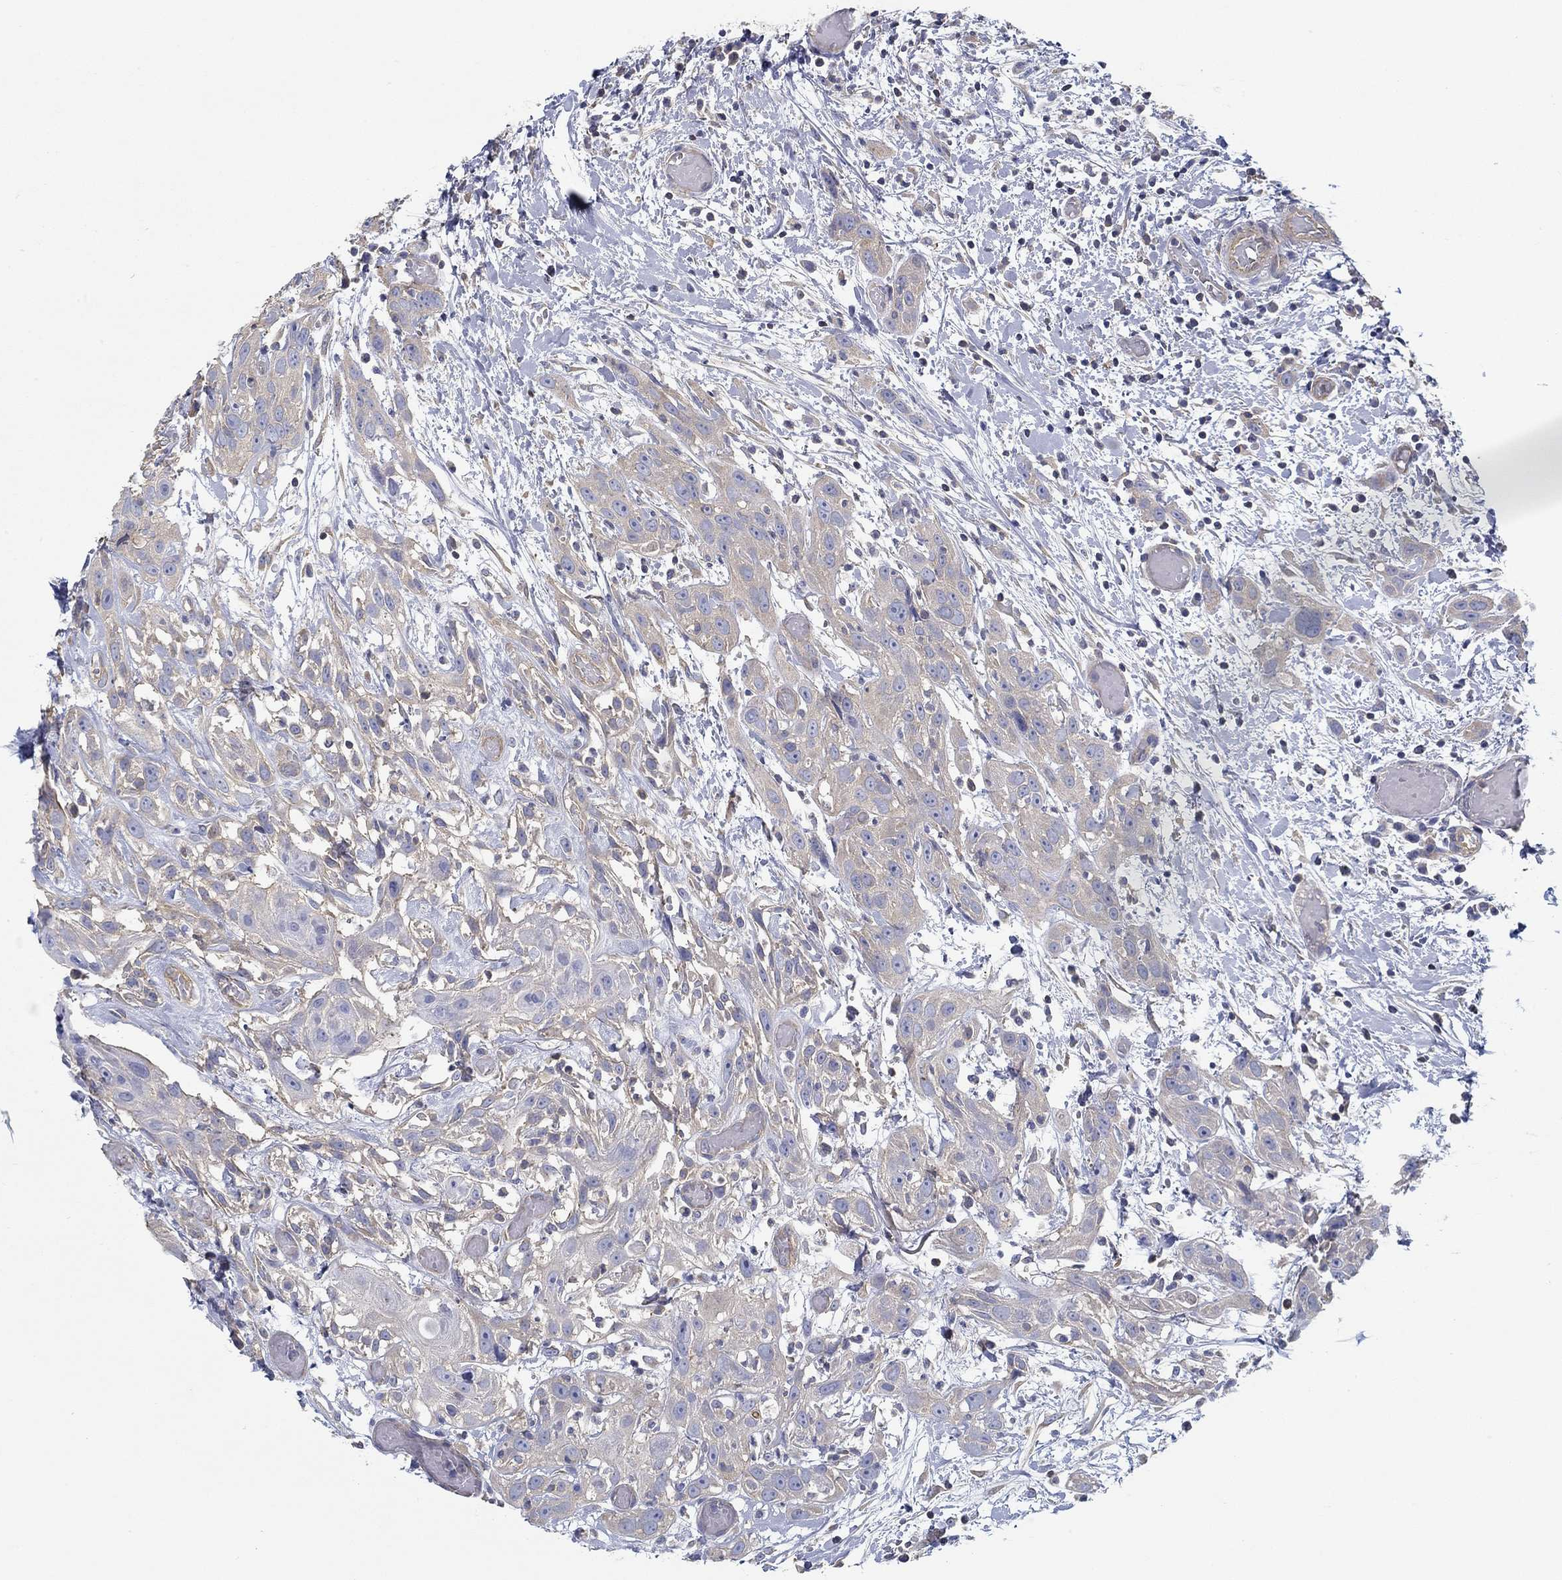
{"staining": {"intensity": "weak", "quantity": "<25%", "location": "cytoplasmic/membranous"}, "tissue": "head and neck cancer", "cell_type": "Tumor cells", "image_type": "cancer", "snomed": [{"axis": "morphology", "description": "Normal tissue, NOS"}, {"axis": "morphology", "description": "Squamous cell carcinoma, NOS"}, {"axis": "topography", "description": "Oral tissue"}, {"axis": "topography", "description": "Salivary gland"}, {"axis": "topography", "description": "Head-Neck"}], "caption": "IHC photomicrograph of neoplastic tissue: human head and neck squamous cell carcinoma stained with DAB (3,3'-diaminobenzidine) displays no significant protein expression in tumor cells.", "gene": "BBOF1", "patient": {"sex": "female", "age": 62}}